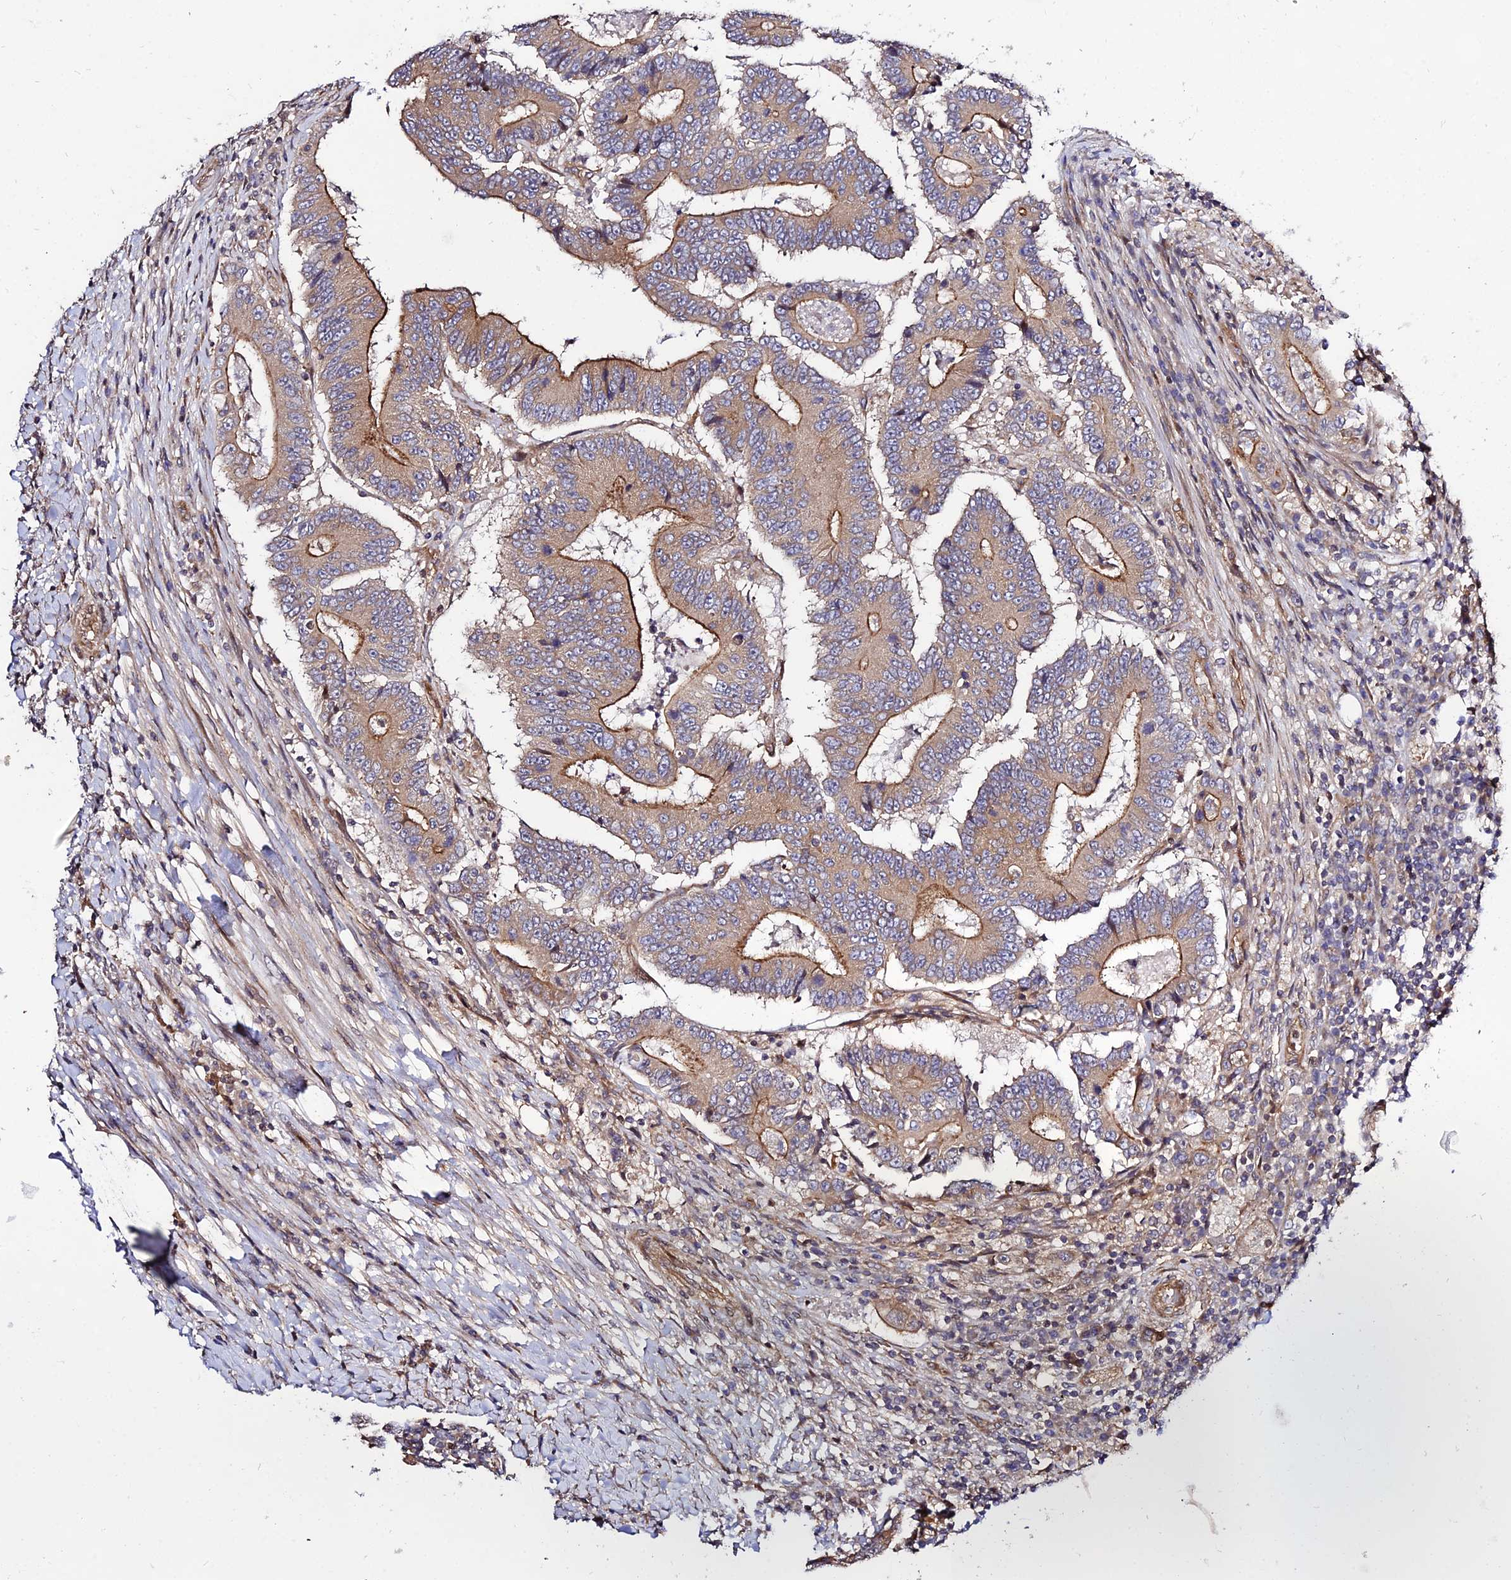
{"staining": {"intensity": "moderate", "quantity": ">75%", "location": "cytoplasmic/membranous"}, "tissue": "colorectal cancer", "cell_type": "Tumor cells", "image_type": "cancer", "snomed": [{"axis": "morphology", "description": "Adenocarcinoma, NOS"}, {"axis": "topography", "description": "Colon"}], "caption": "Protein expression analysis of human colorectal adenocarcinoma reveals moderate cytoplasmic/membranous staining in about >75% of tumor cells. The protein is shown in brown color, while the nuclei are stained blue.", "gene": "SMG6", "patient": {"sex": "male", "age": 83}}